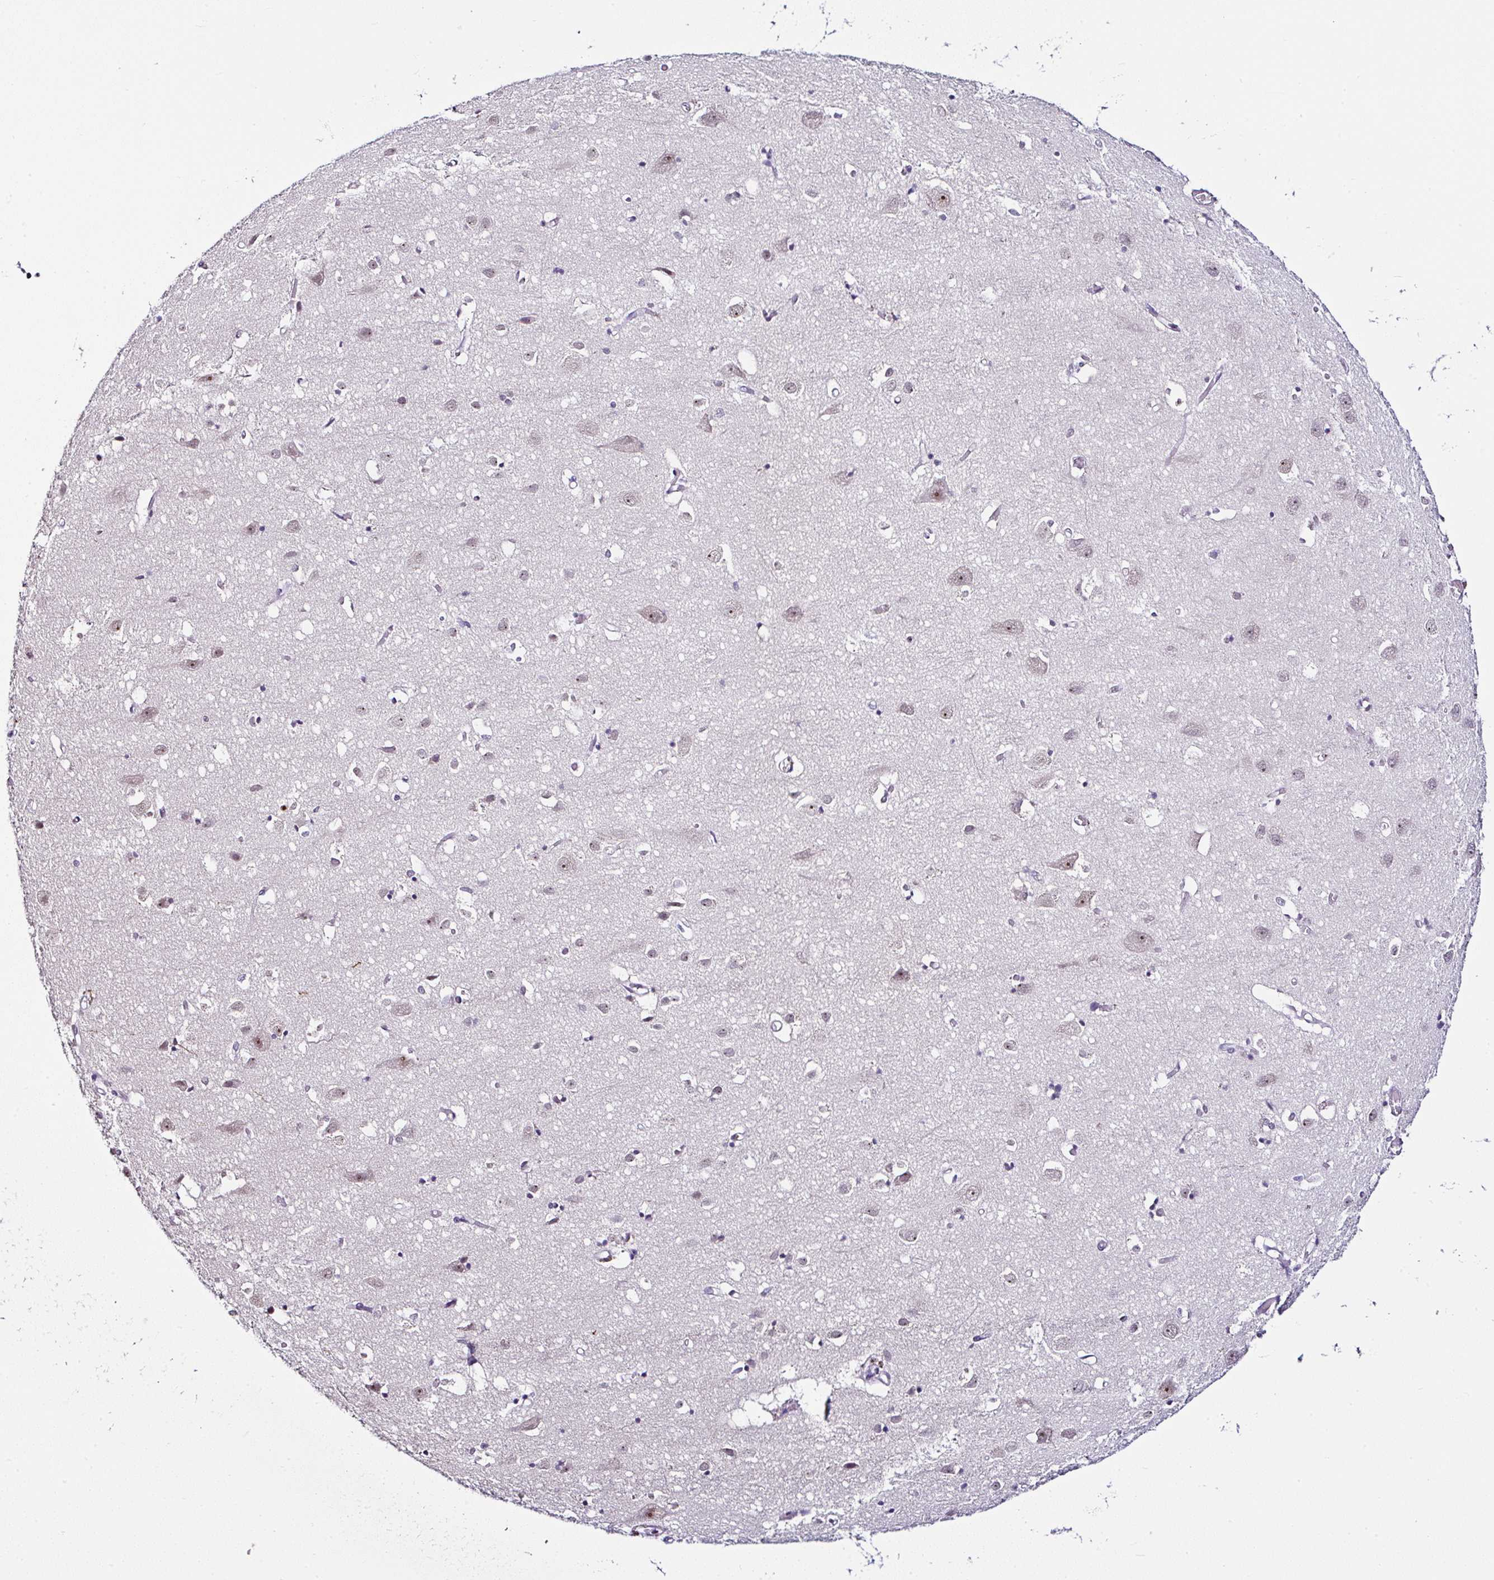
{"staining": {"intensity": "negative", "quantity": "none", "location": "none"}, "tissue": "cerebral cortex", "cell_type": "Endothelial cells", "image_type": "normal", "snomed": [{"axis": "morphology", "description": "Normal tissue, NOS"}, {"axis": "topography", "description": "Cerebral cortex"}], "caption": "Endothelial cells show no significant staining in benign cerebral cortex.", "gene": "PTPN2", "patient": {"sex": "male", "age": 70}}